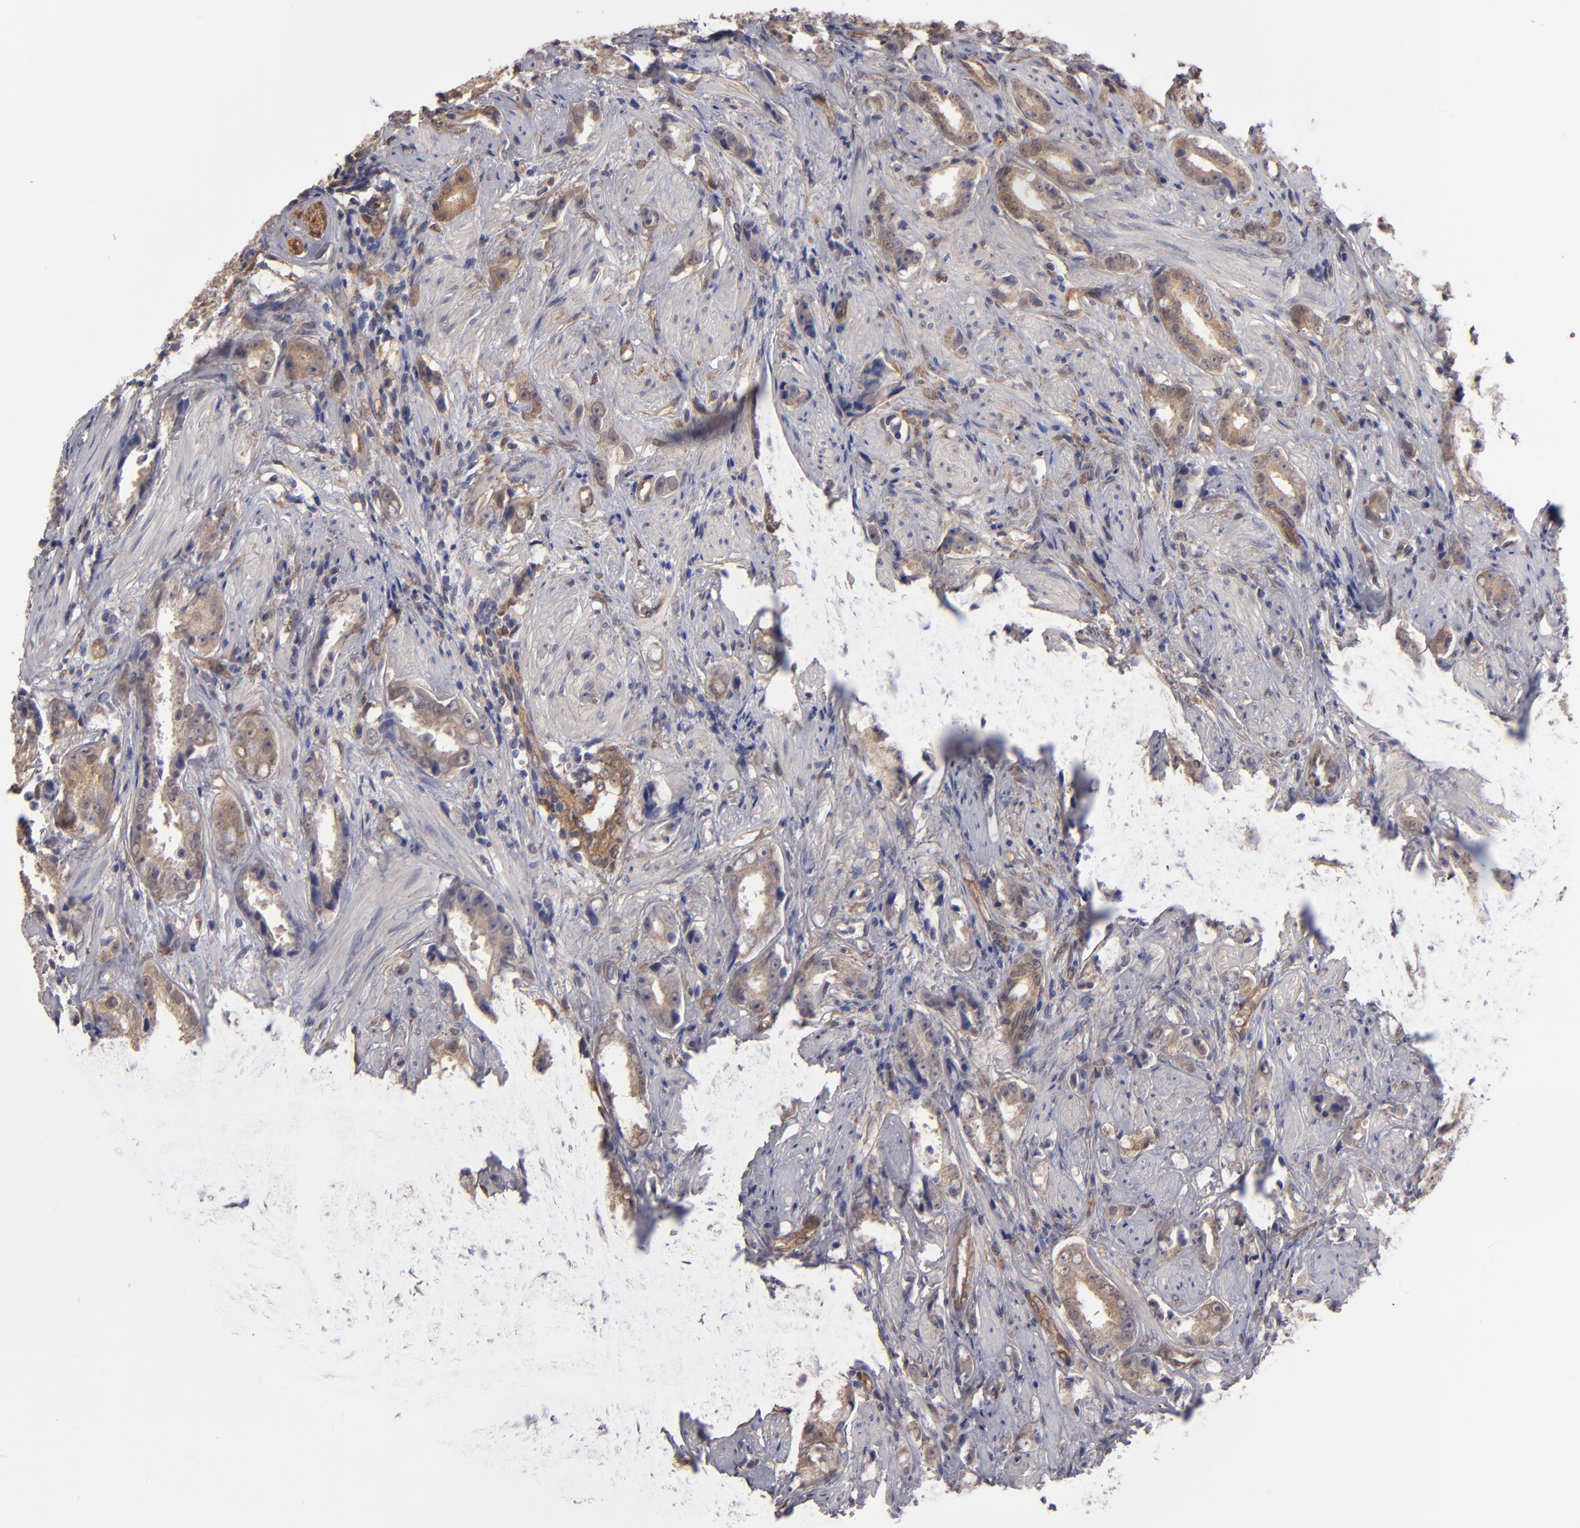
{"staining": {"intensity": "weak", "quantity": ">75%", "location": "cytoplasmic/membranous"}, "tissue": "prostate cancer", "cell_type": "Tumor cells", "image_type": "cancer", "snomed": [{"axis": "morphology", "description": "Adenocarcinoma, Medium grade"}, {"axis": "topography", "description": "Prostate"}], "caption": "Human medium-grade adenocarcinoma (prostate) stained with a brown dye exhibits weak cytoplasmic/membranous positive expression in approximately >75% of tumor cells.", "gene": "NDRG2", "patient": {"sex": "male", "age": 53}}